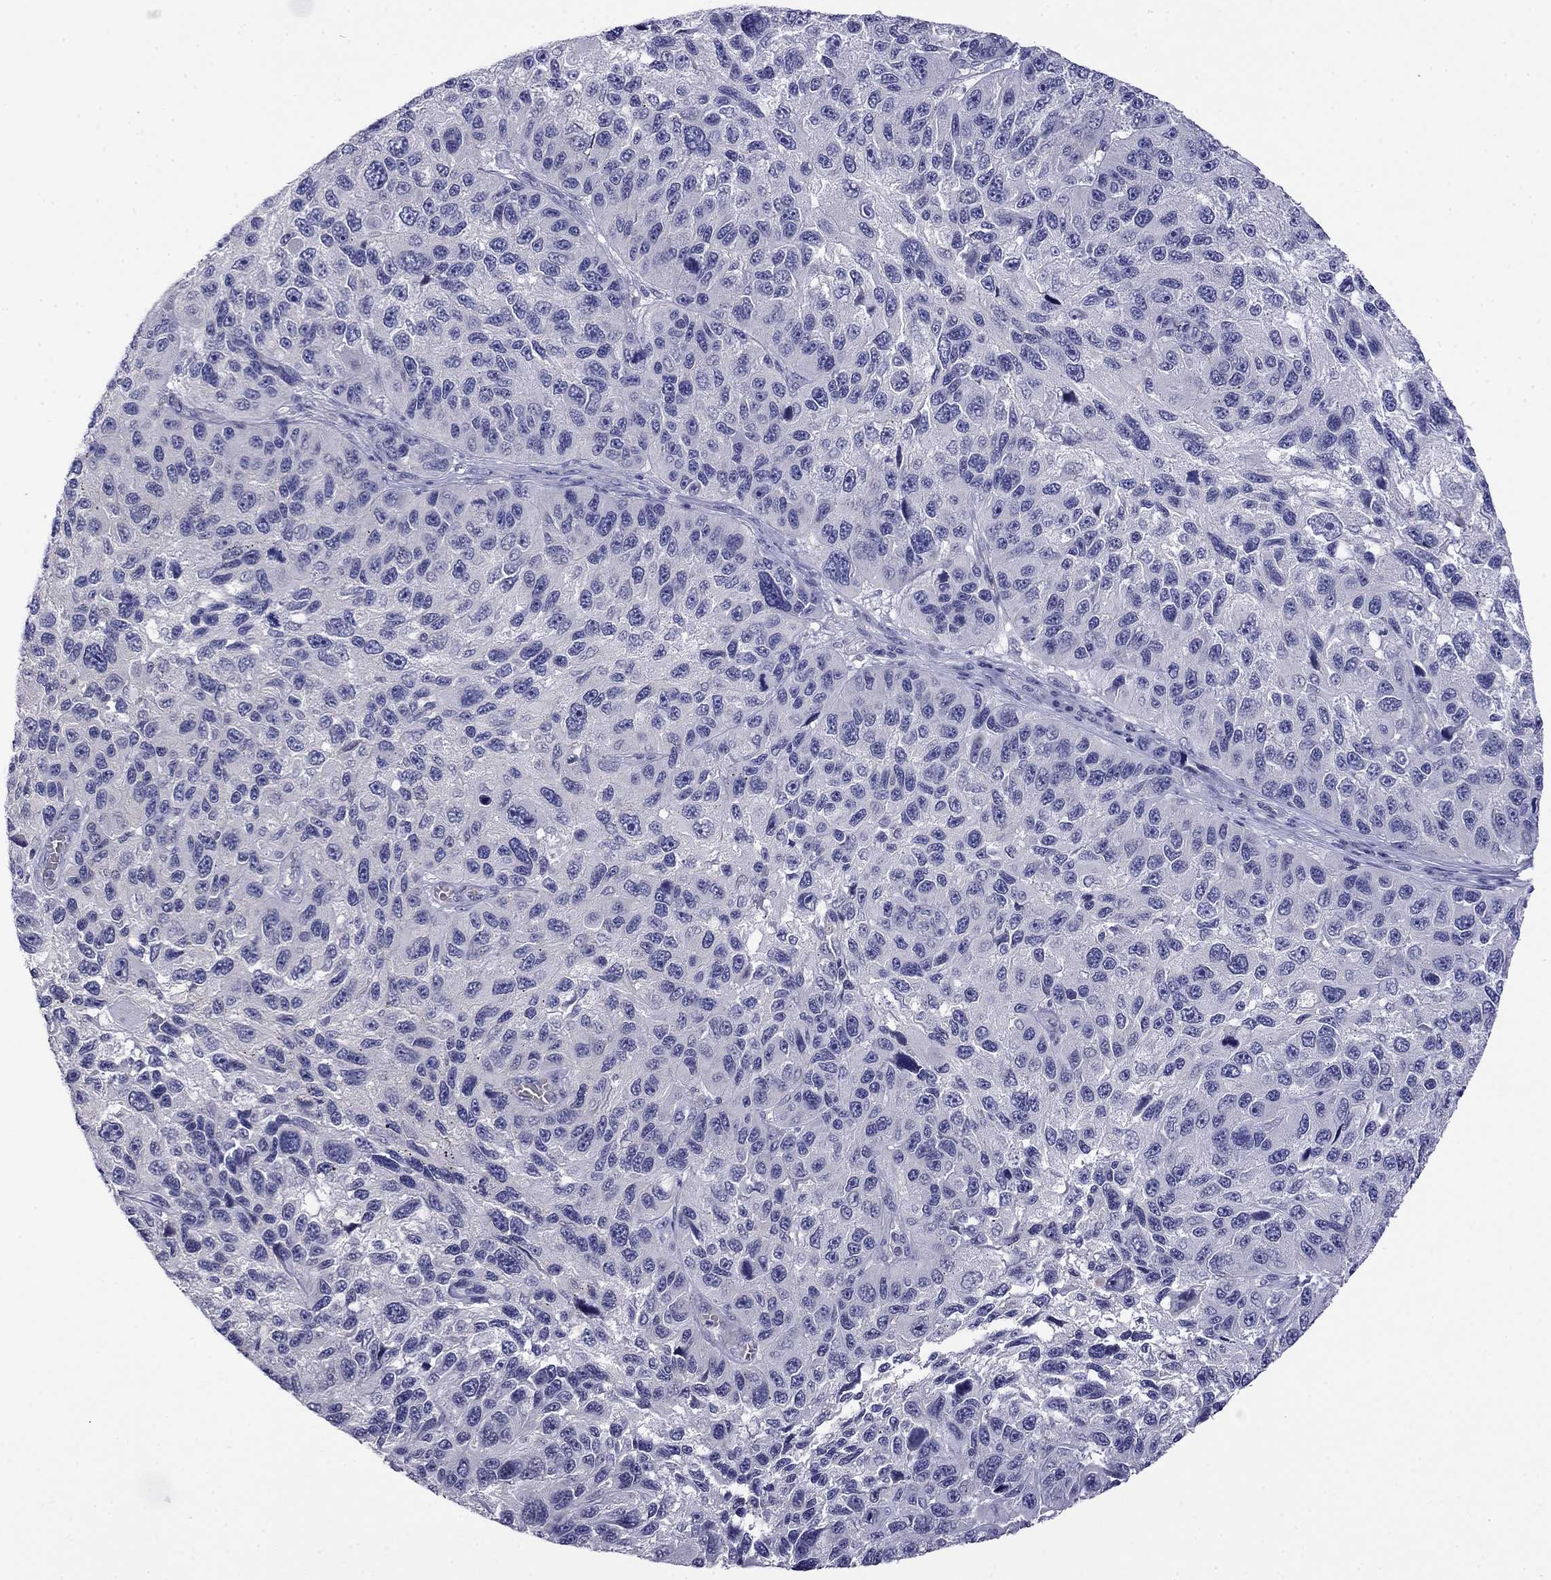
{"staining": {"intensity": "negative", "quantity": "none", "location": "none"}, "tissue": "melanoma", "cell_type": "Tumor cells", "image_type": "cancer", "snomed": [{"axis": "morphology", "description": "Malignant melanoma, NOS"}, {"axis": "topography", "description": "Skin"}], "caption": "The micrograph exhibits no staining of tumor cells in malignant melanoma.", "gene": "PRR18", "patient": {"sex": "male", "age": 53}}